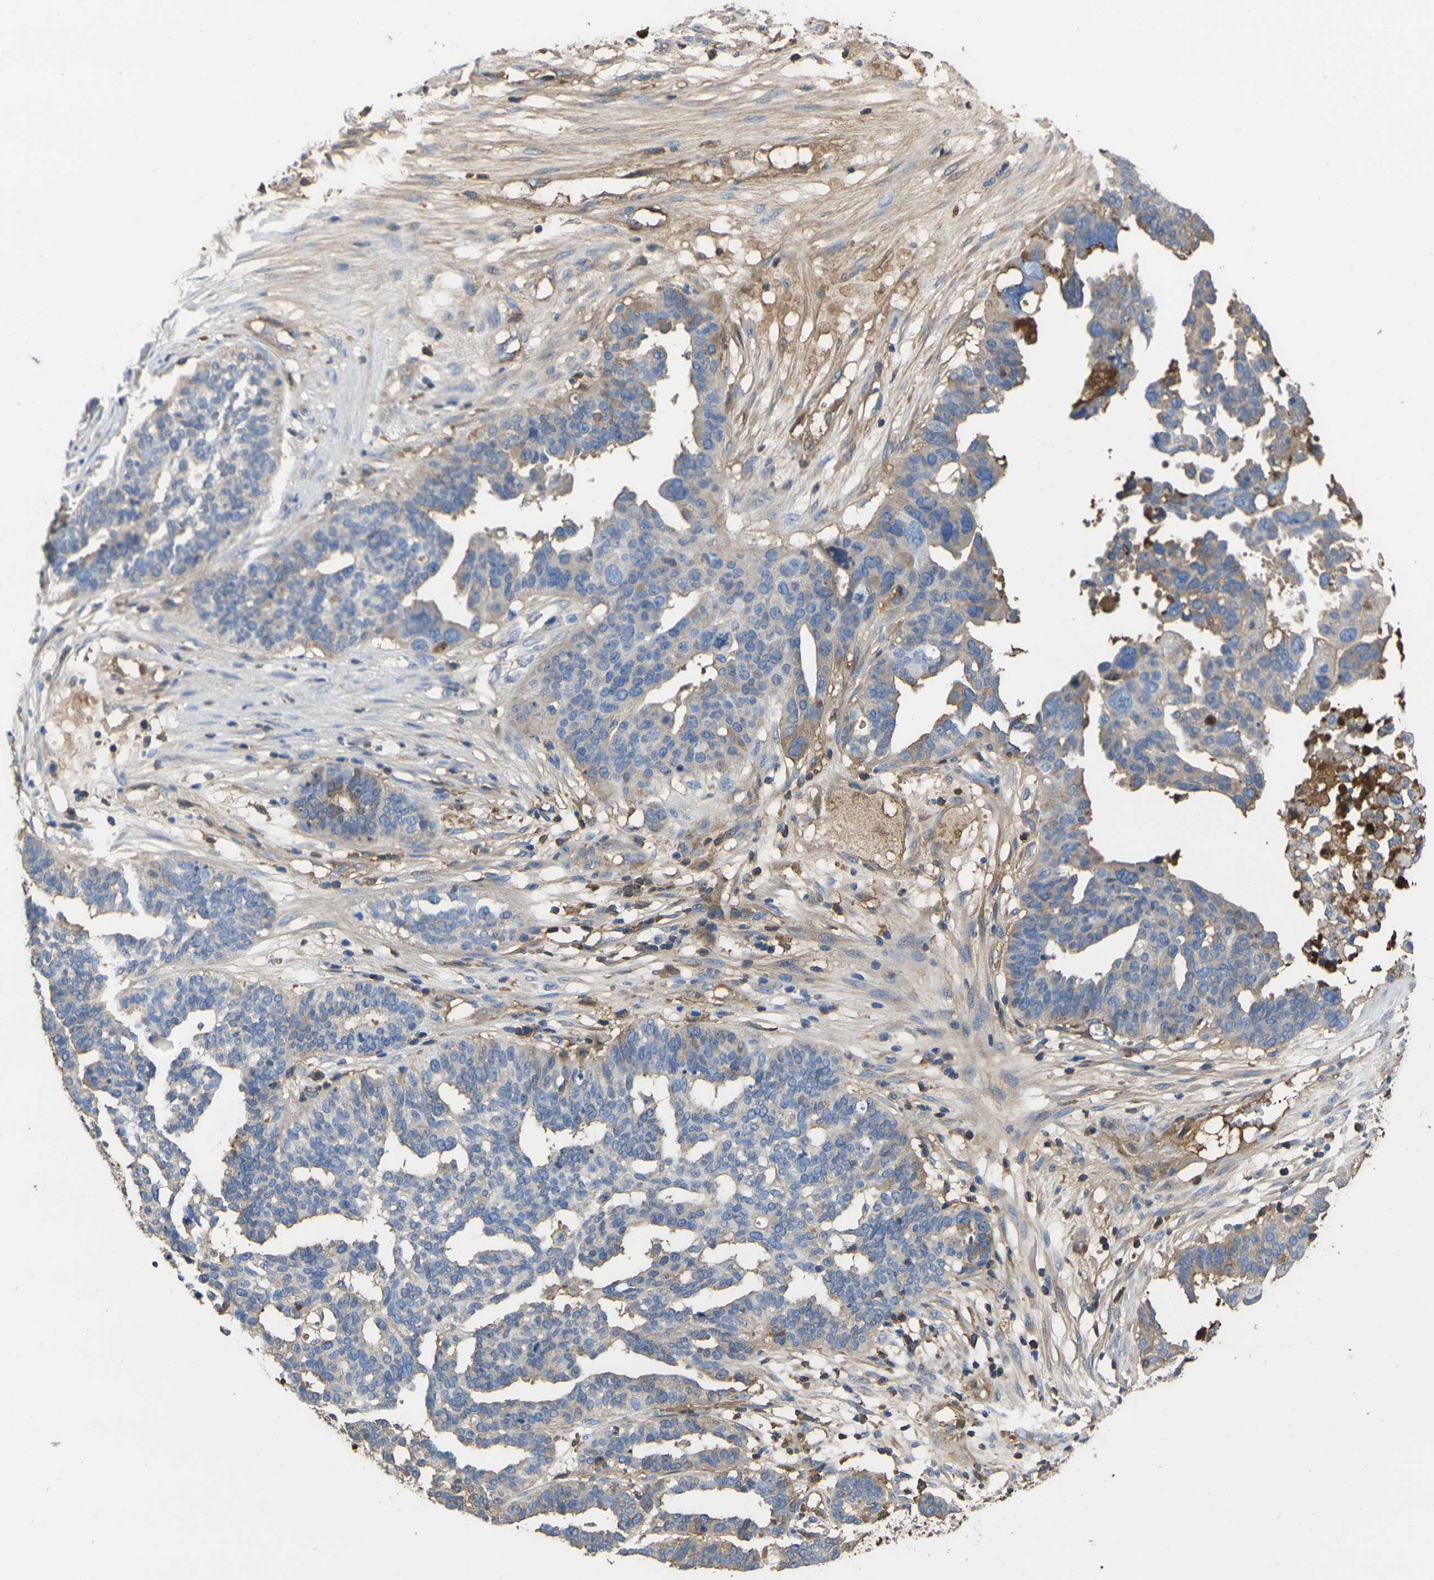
{"staining": {"intensity": "moderate", "quantity": "<25%", "location": "cytoplasmic/membranous"}, "tissue": "ovarian cancer", "cell_type": "Tumor cells", "image_type": "cancer", "snomed": [{"axis": "morphology", "description": "Cystadenocarcinoma, serous, NOS"}, {"axis": "topography", "description": "Ovary"}], "caption": "Tumor cells display moderate cytoplasmic/membranous positivity in about <25% of cells in ovarian cancer.", "gene": "GREM2", "patient": {"sex": "female", "age": 59}}